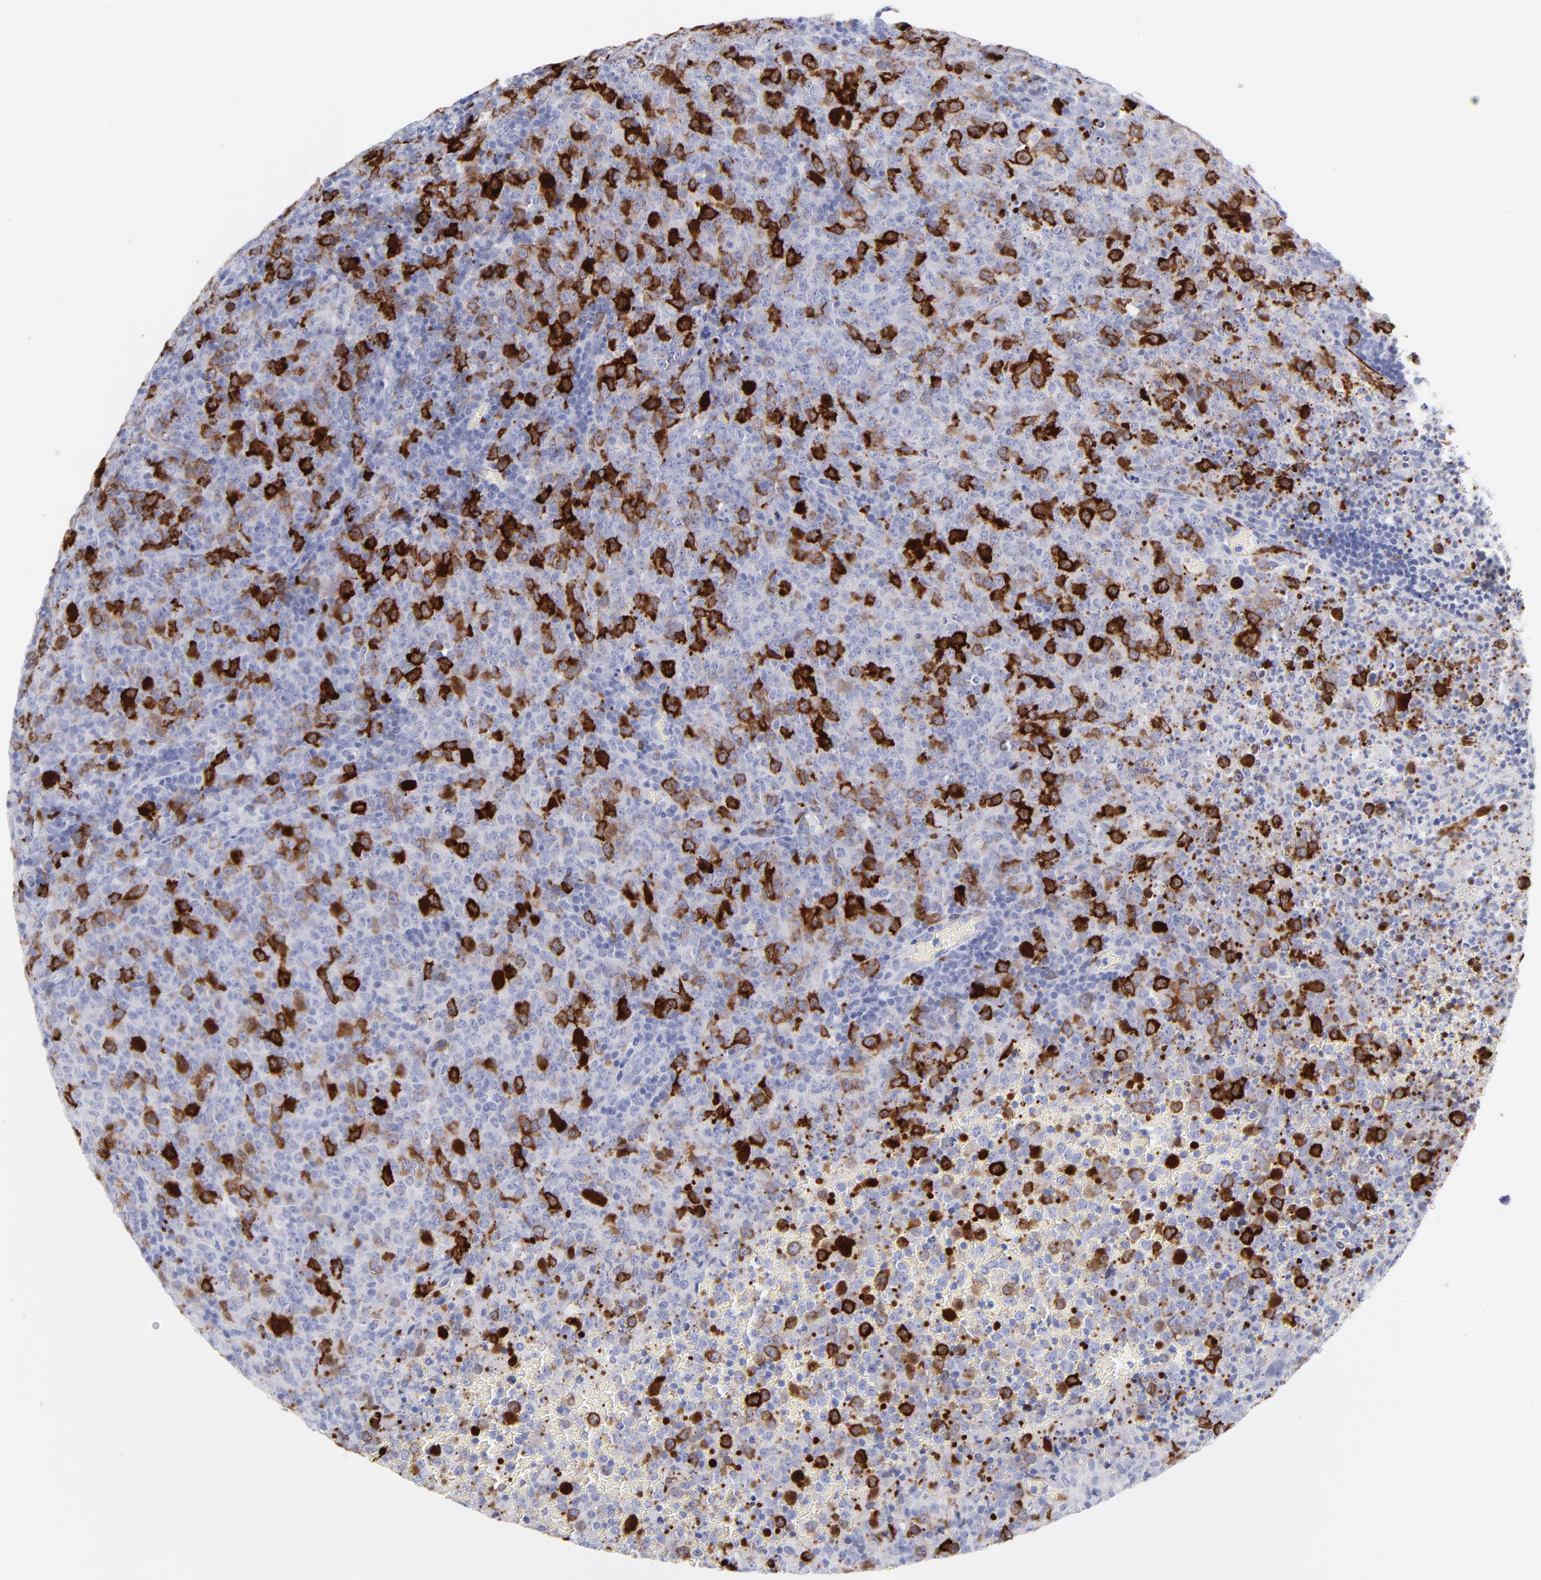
{"staining": {"intensity": "strong", "quantity": "<25%", "location": "cytoplasmic/membranous"}, "tissue": "lymphoma", "cell_type": "Tumor cells", "image_type": "cancer", "snomed": [{"axis": "morphology", "description": "Malignant lymphoma, non-Hodgkin's type, High grade"}, {"axis": "topography", "description": "Tonsil"}], "caption": "Immunohistochemical staining of high-grade malignant lymphoma, non-Hodgkin's type reveals medium levels of strong cytoplasmic/membranous protein positivity in approximately <25% of tumor cells.", "gene": "CCNB1", "patient": {"sex": "female", "age": 36}}